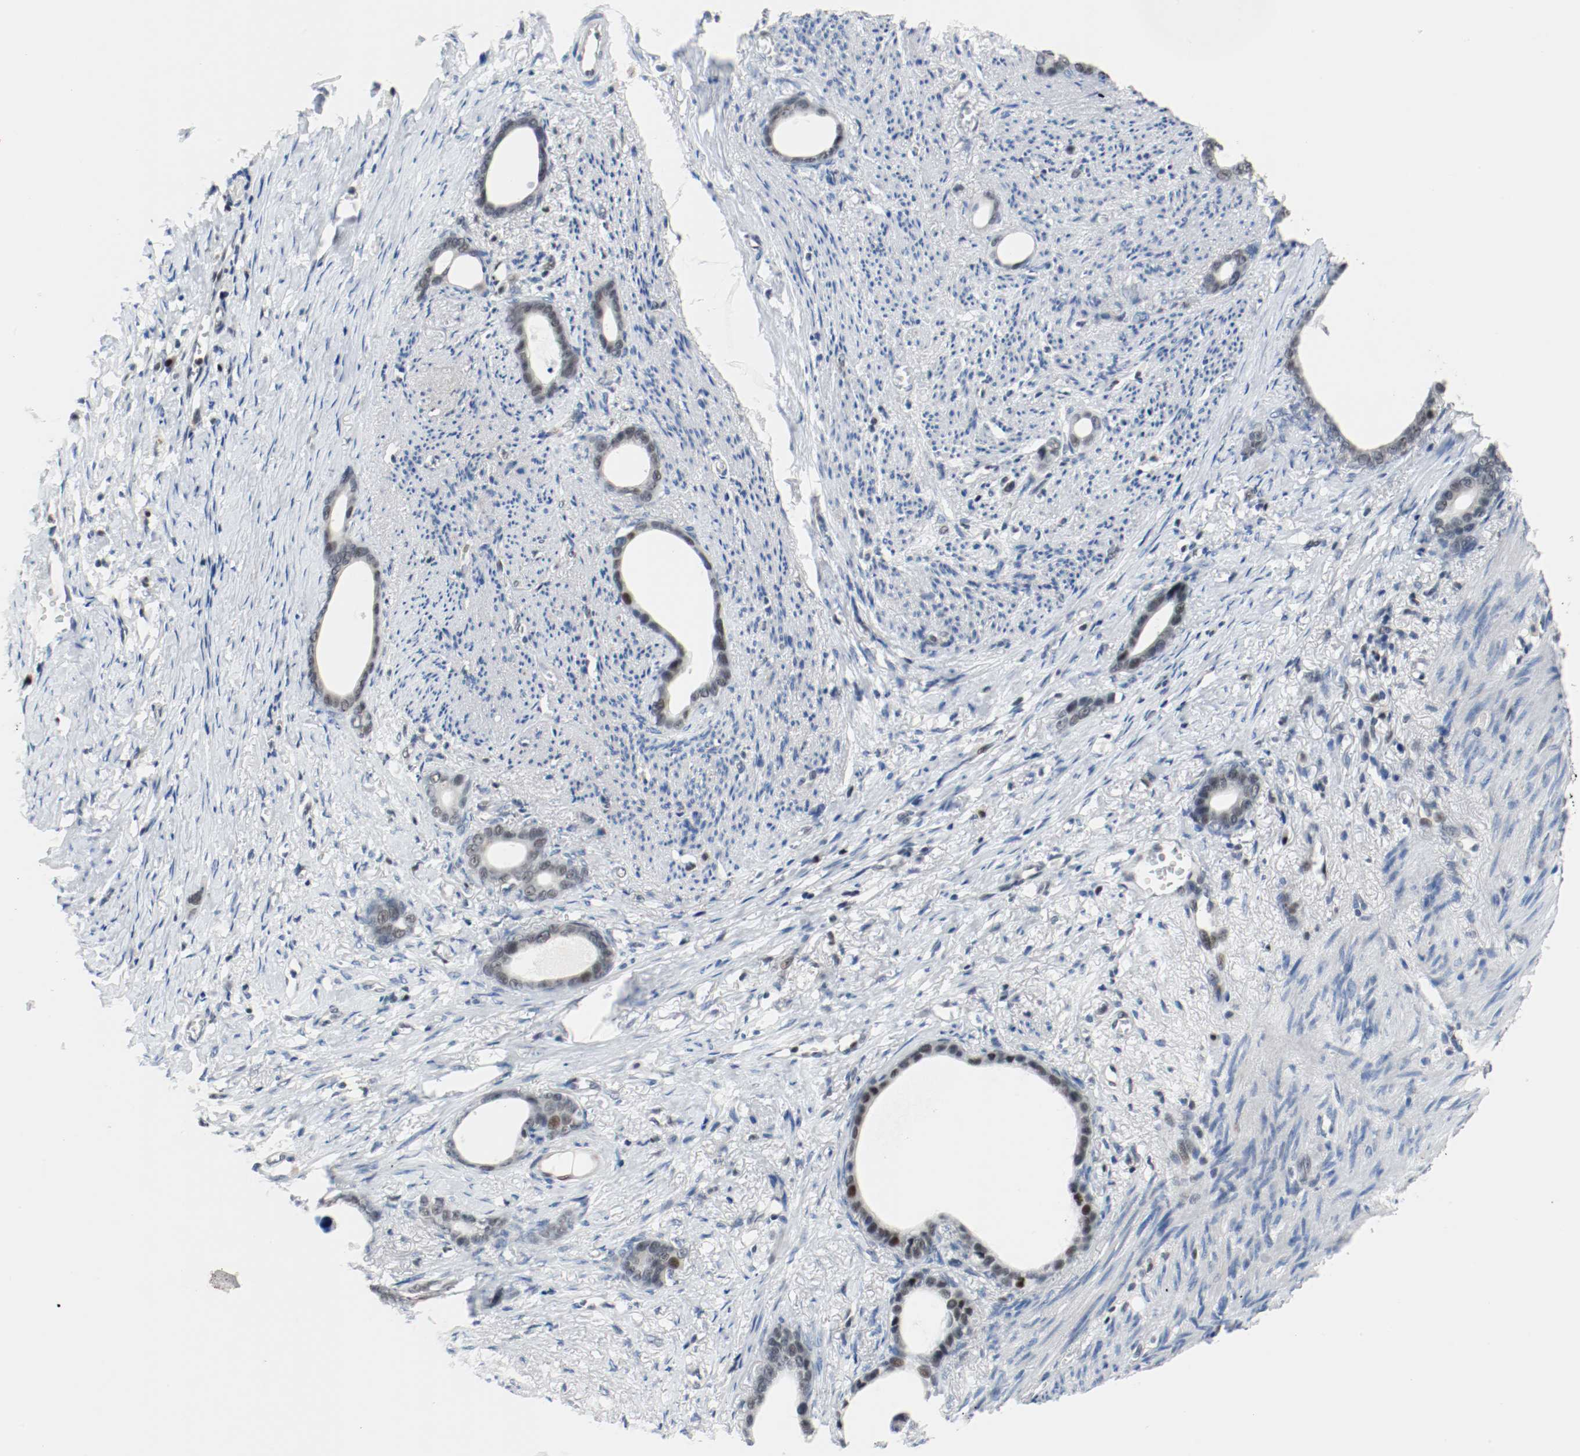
{"staining": {"intensity": "weak", "quantity": "<25%", "location": "nuclear"}, "tissue": "stomach cancer", "cell_type": "Tumor cells", "image_type": "cancer", "snomed": [{"axis": "morphology", "description": "Adenocarcinoma, NOS"}, {"axis": "topography", "description": "Stomach"}], "caption": "Stomach cancer stained for a protein using immunohistochemistry (IHC) reveals no expression tumor cells.", "gene": "ASH1L", "patient": {"sex": "female", "age": 75}}